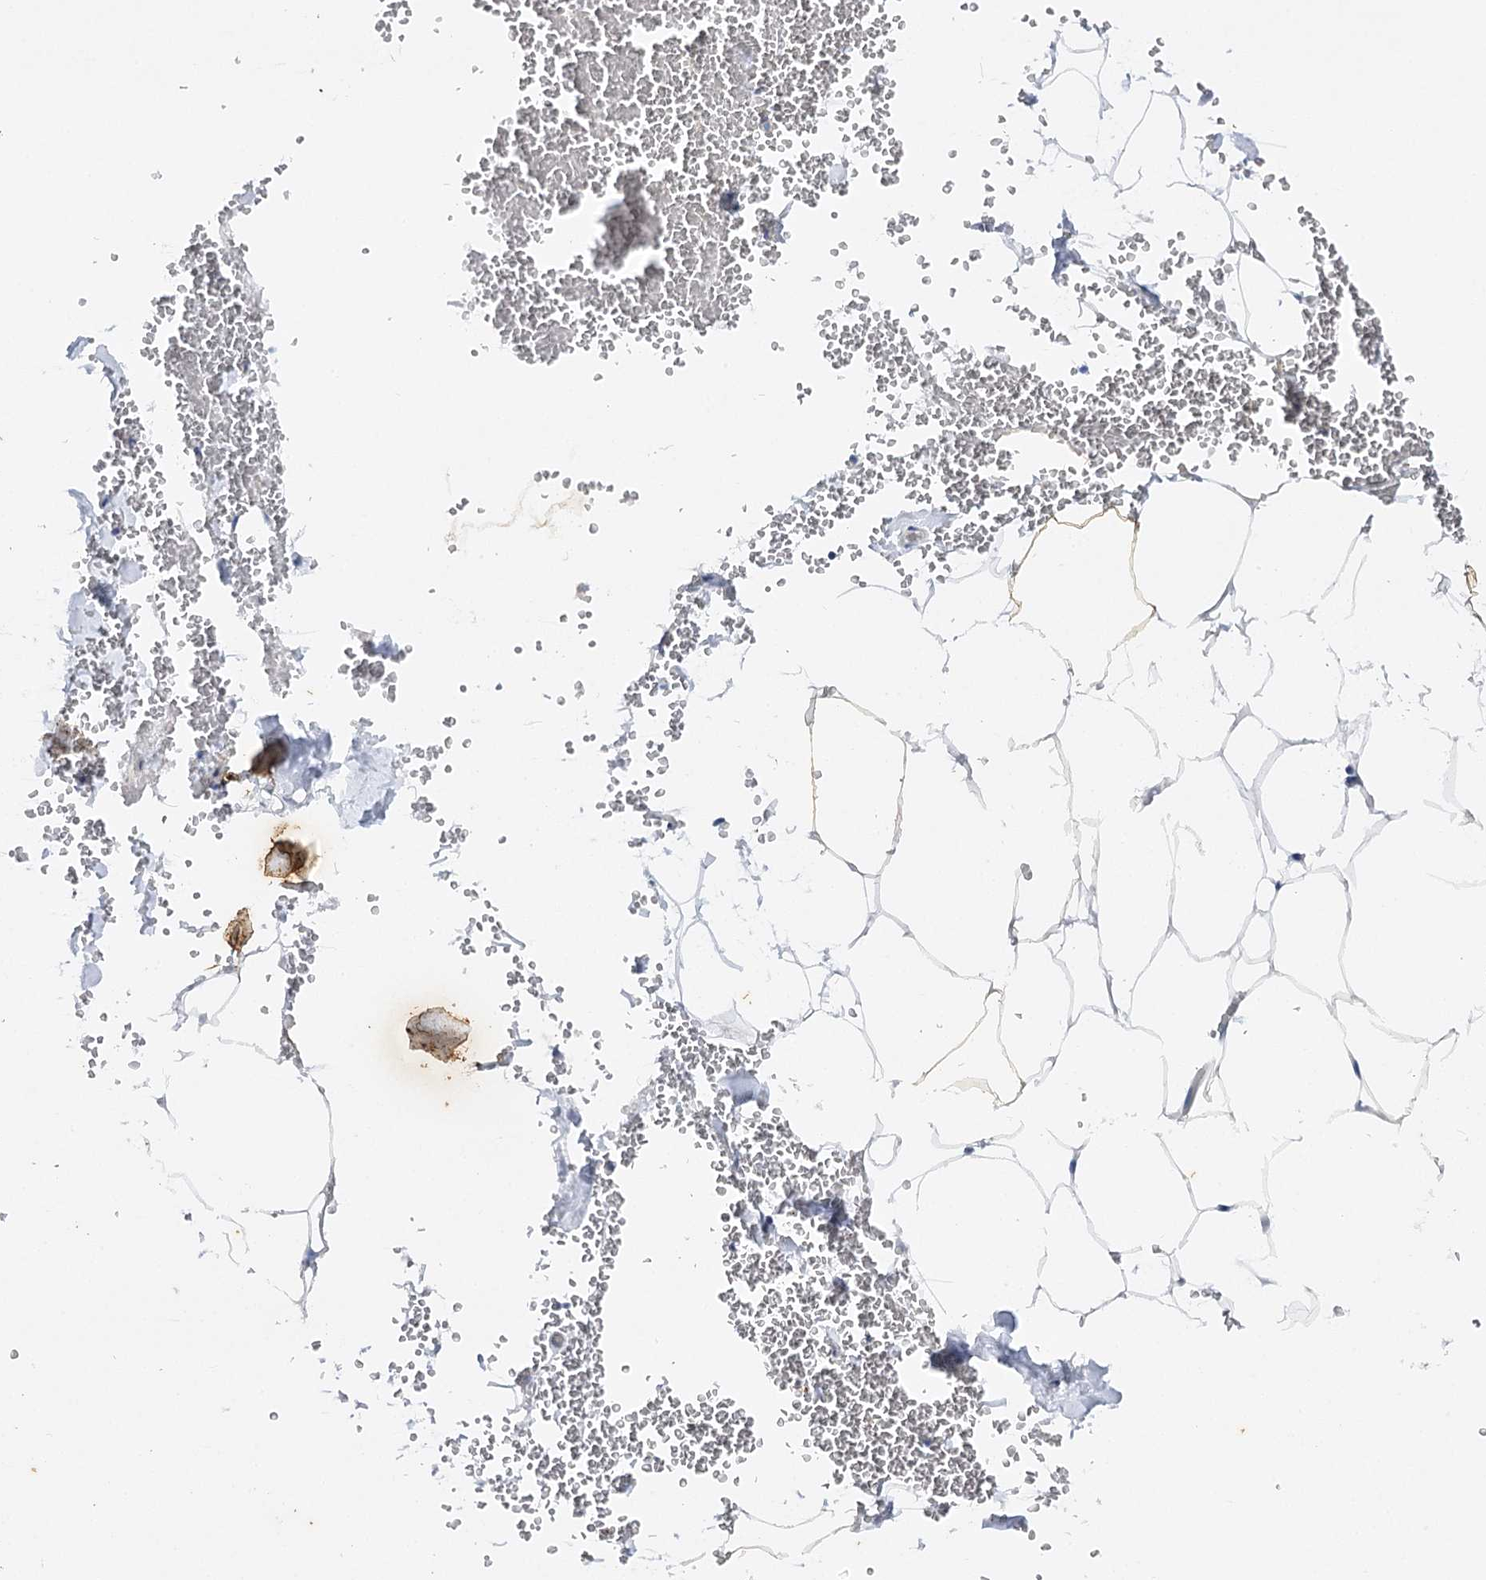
{"staining": {"intensity": "negative", "quantity": "none", "location": "none"}, "tissue": "adipose tissue", "cell_type": "Adipocytes", "image_type": "normal", "snomed": [{"axis": "morphology", "description": "Normal tissue, NOS"}, {"axis": "topography", "description": "Gallbladder"}, {"axis": "topography", "description": "Peripheral nerve tissue"}], "caption": "Immunohistochemistry histopathology image of unremarkable adipose tissue: adipose tissue stained with DAB demonstrates no significant protein expression in adipocytes.", "gene": "AGXT2", "patient": {"sex": "male", "age": 38}}